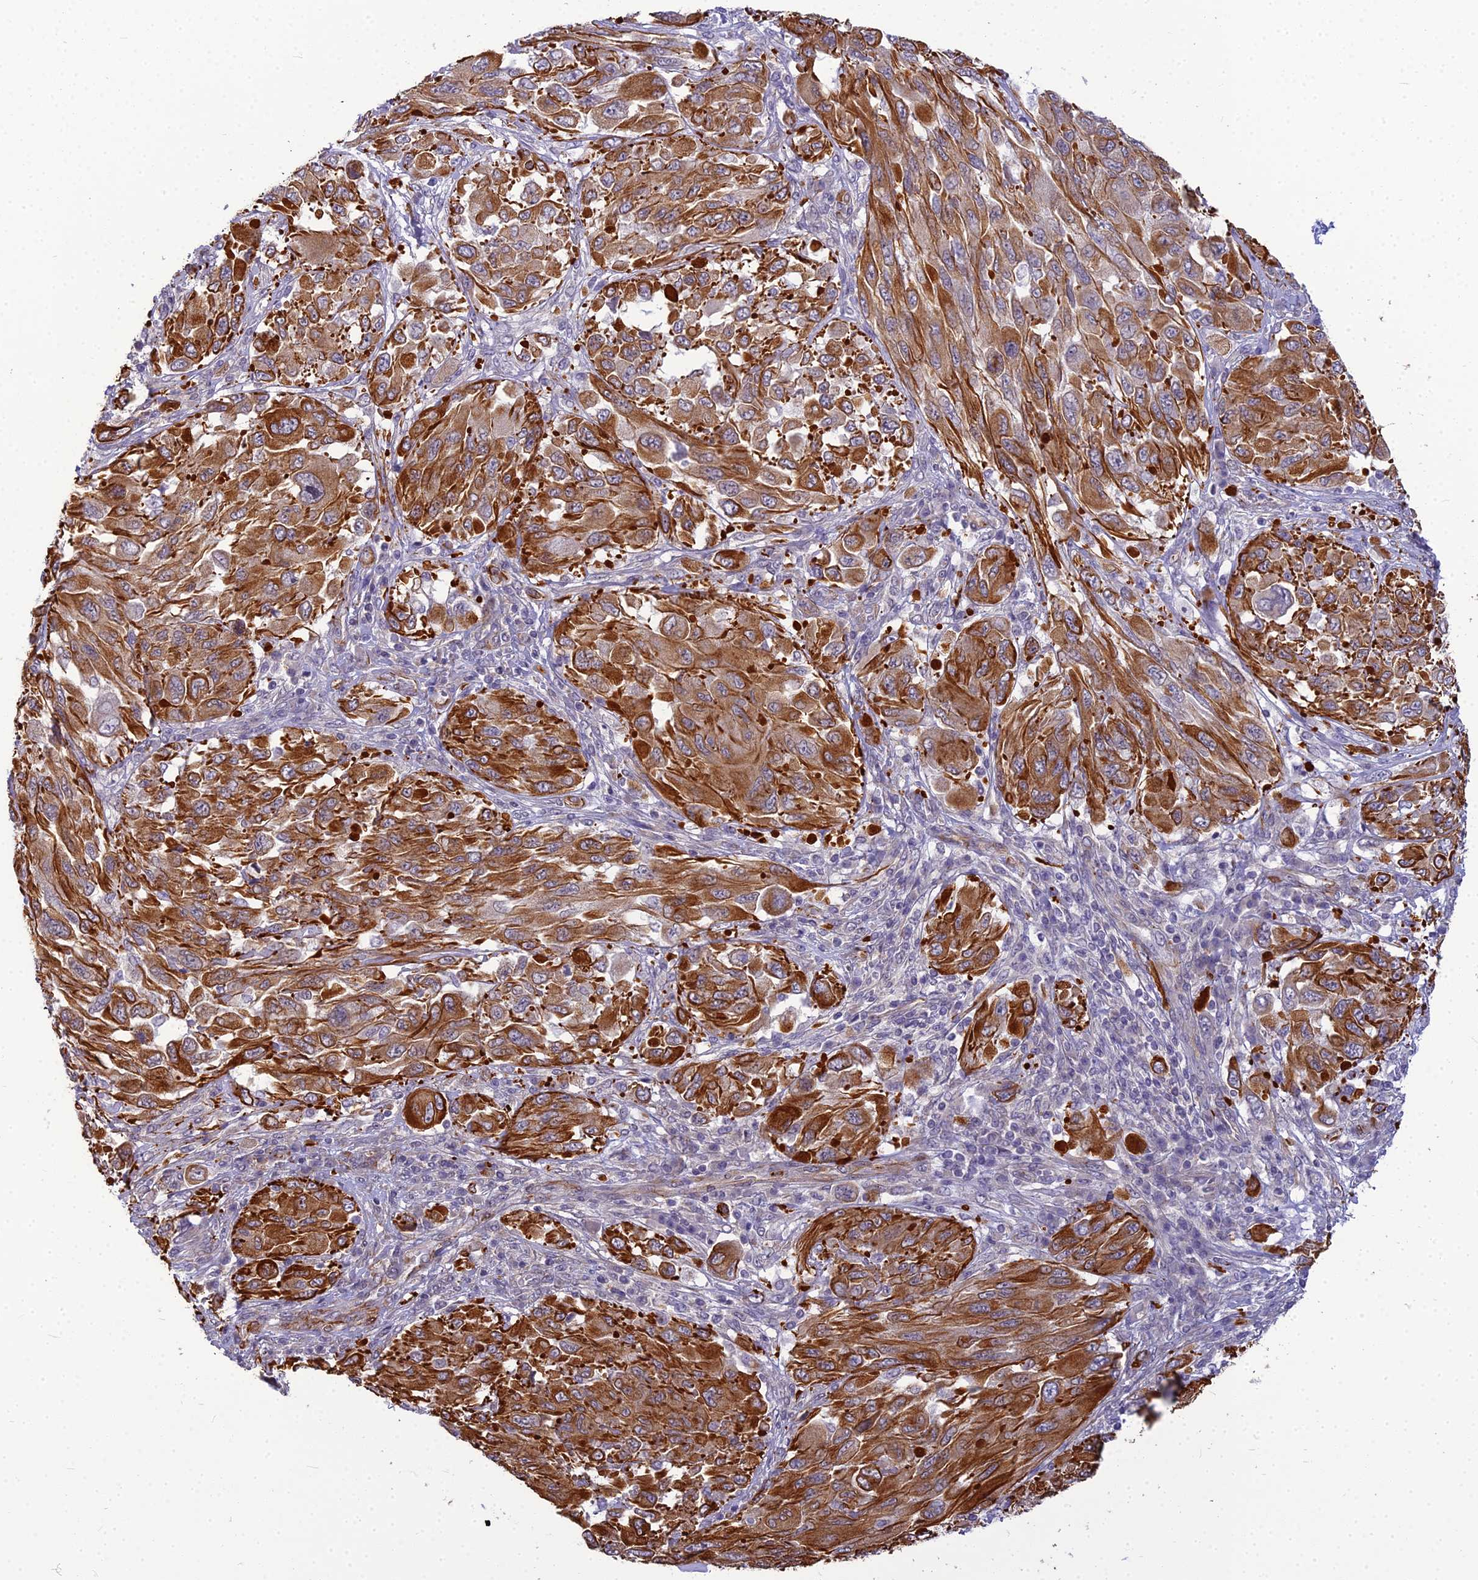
{"staining": {"intensity": "strong", "quantity": ">75%", "location": "cytoplasmic/membranous"}, "tissue": "melanoma", "cell_type": "Tumor cells", "image_type": "cancer", "snomed": [{"axis": "morphology", "description": "Malignant melanoma, NOS"}, {"axis": "topography", "description": "Skin"}], "caption": "Melanoma stained for a protein exhibits strong cytoplasmic/membranous positivity in tumor cells.", "gene": "RGL3", "patient": {"sex": "female", "age": 91}}